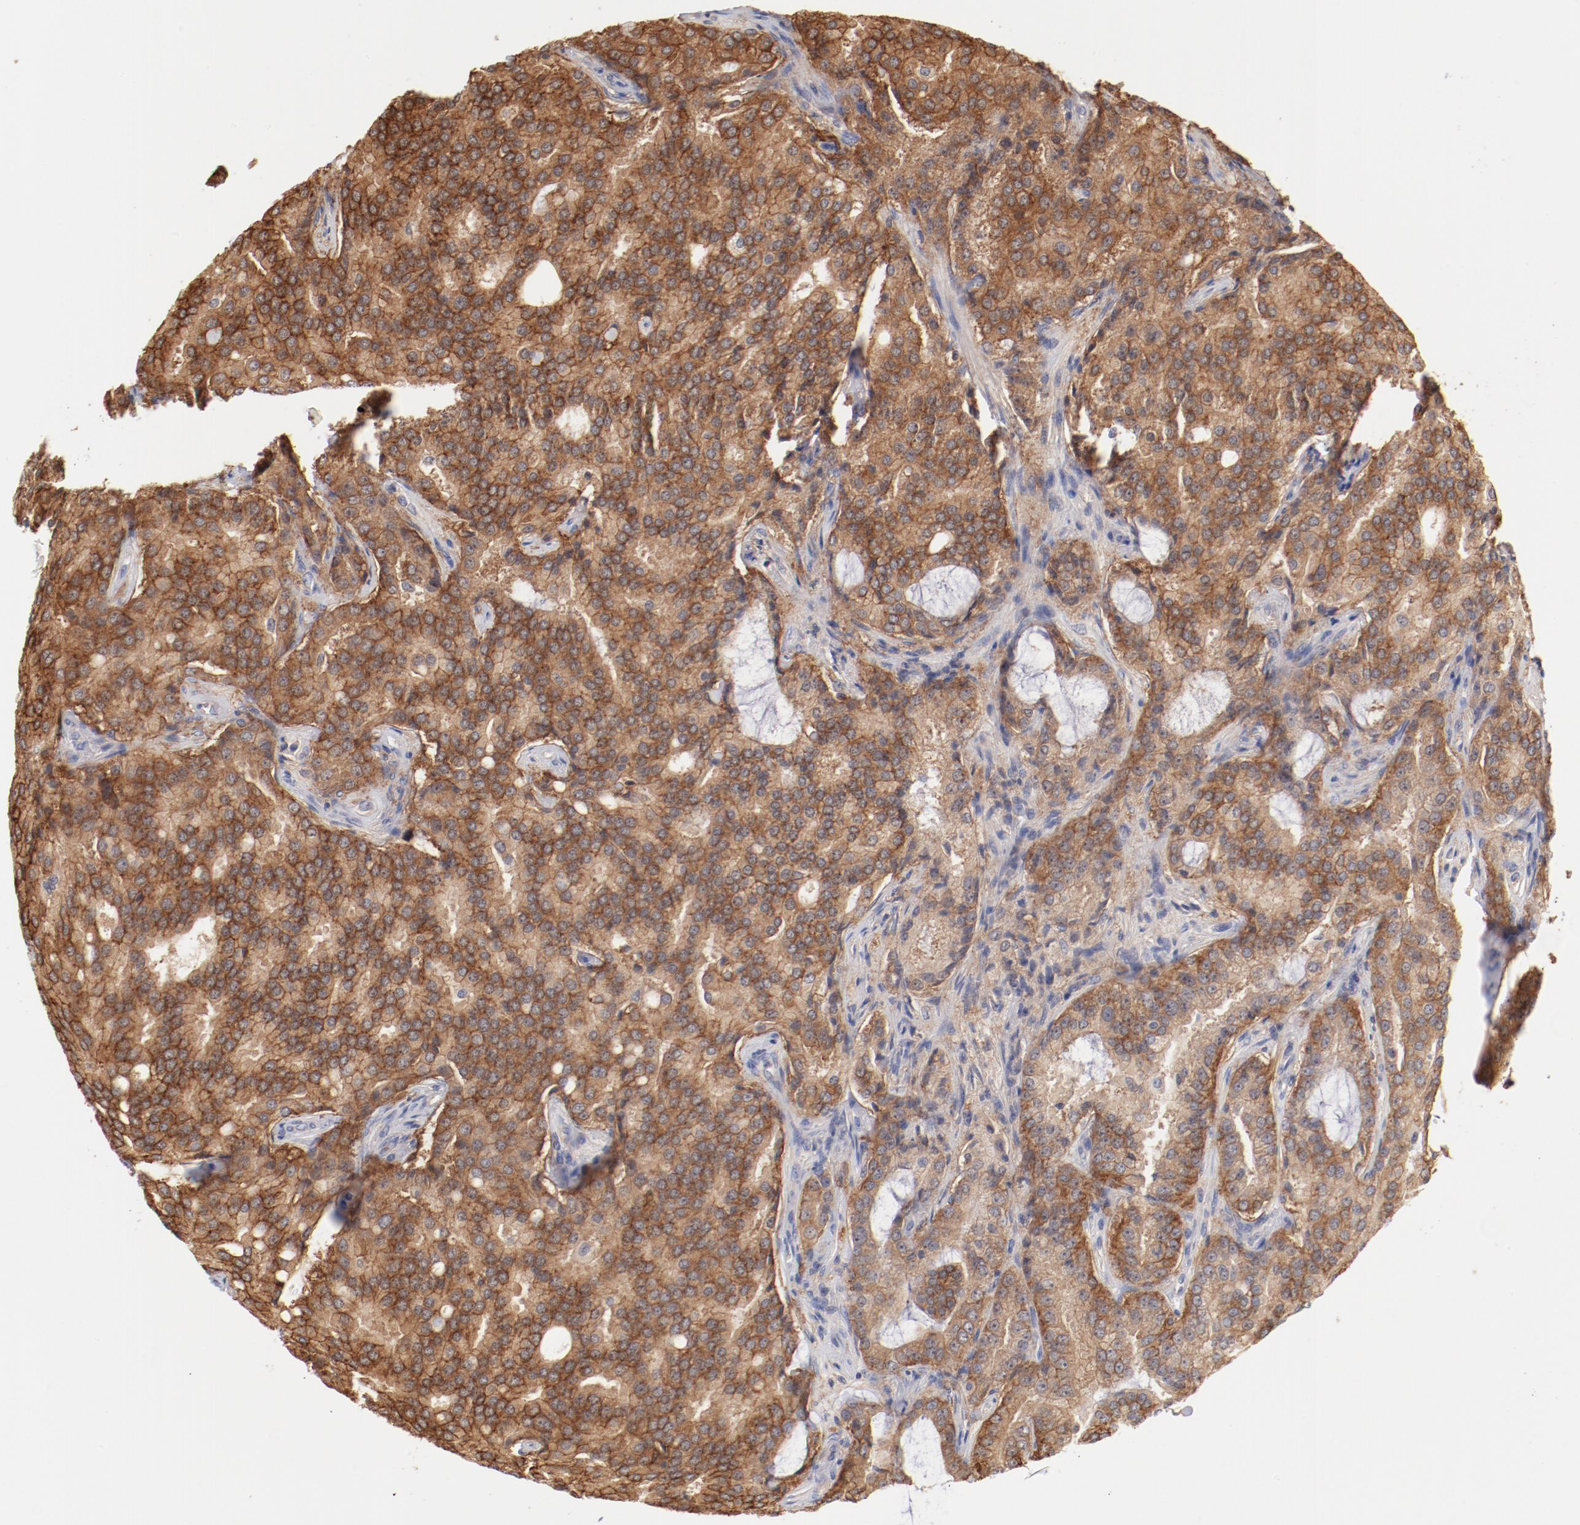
{"staining": {"intensity": "strong", "quantity": ">75%", "location": "cytoplasmic/membranous"}, "tissue": "prostate cancer", "cell_type": "Tumor cells", "image_type": "cancer", "snomed": [{"axis": "morphology", "description": "Adenocarcinoma, High grade"}, {"axis": "topography", "description": "Prostate"}], "caption": "Tumor cells show high levels of strong cytoplasmic/membranous staining in about >75% of cells in human prostate cancer. The staining was performed using DAB, with brown indicating positive protein expression. Nuclei are stained blue with hematoxylin.", "gene": "SETD3", "patient": {"sex": "male", "age": 72}}